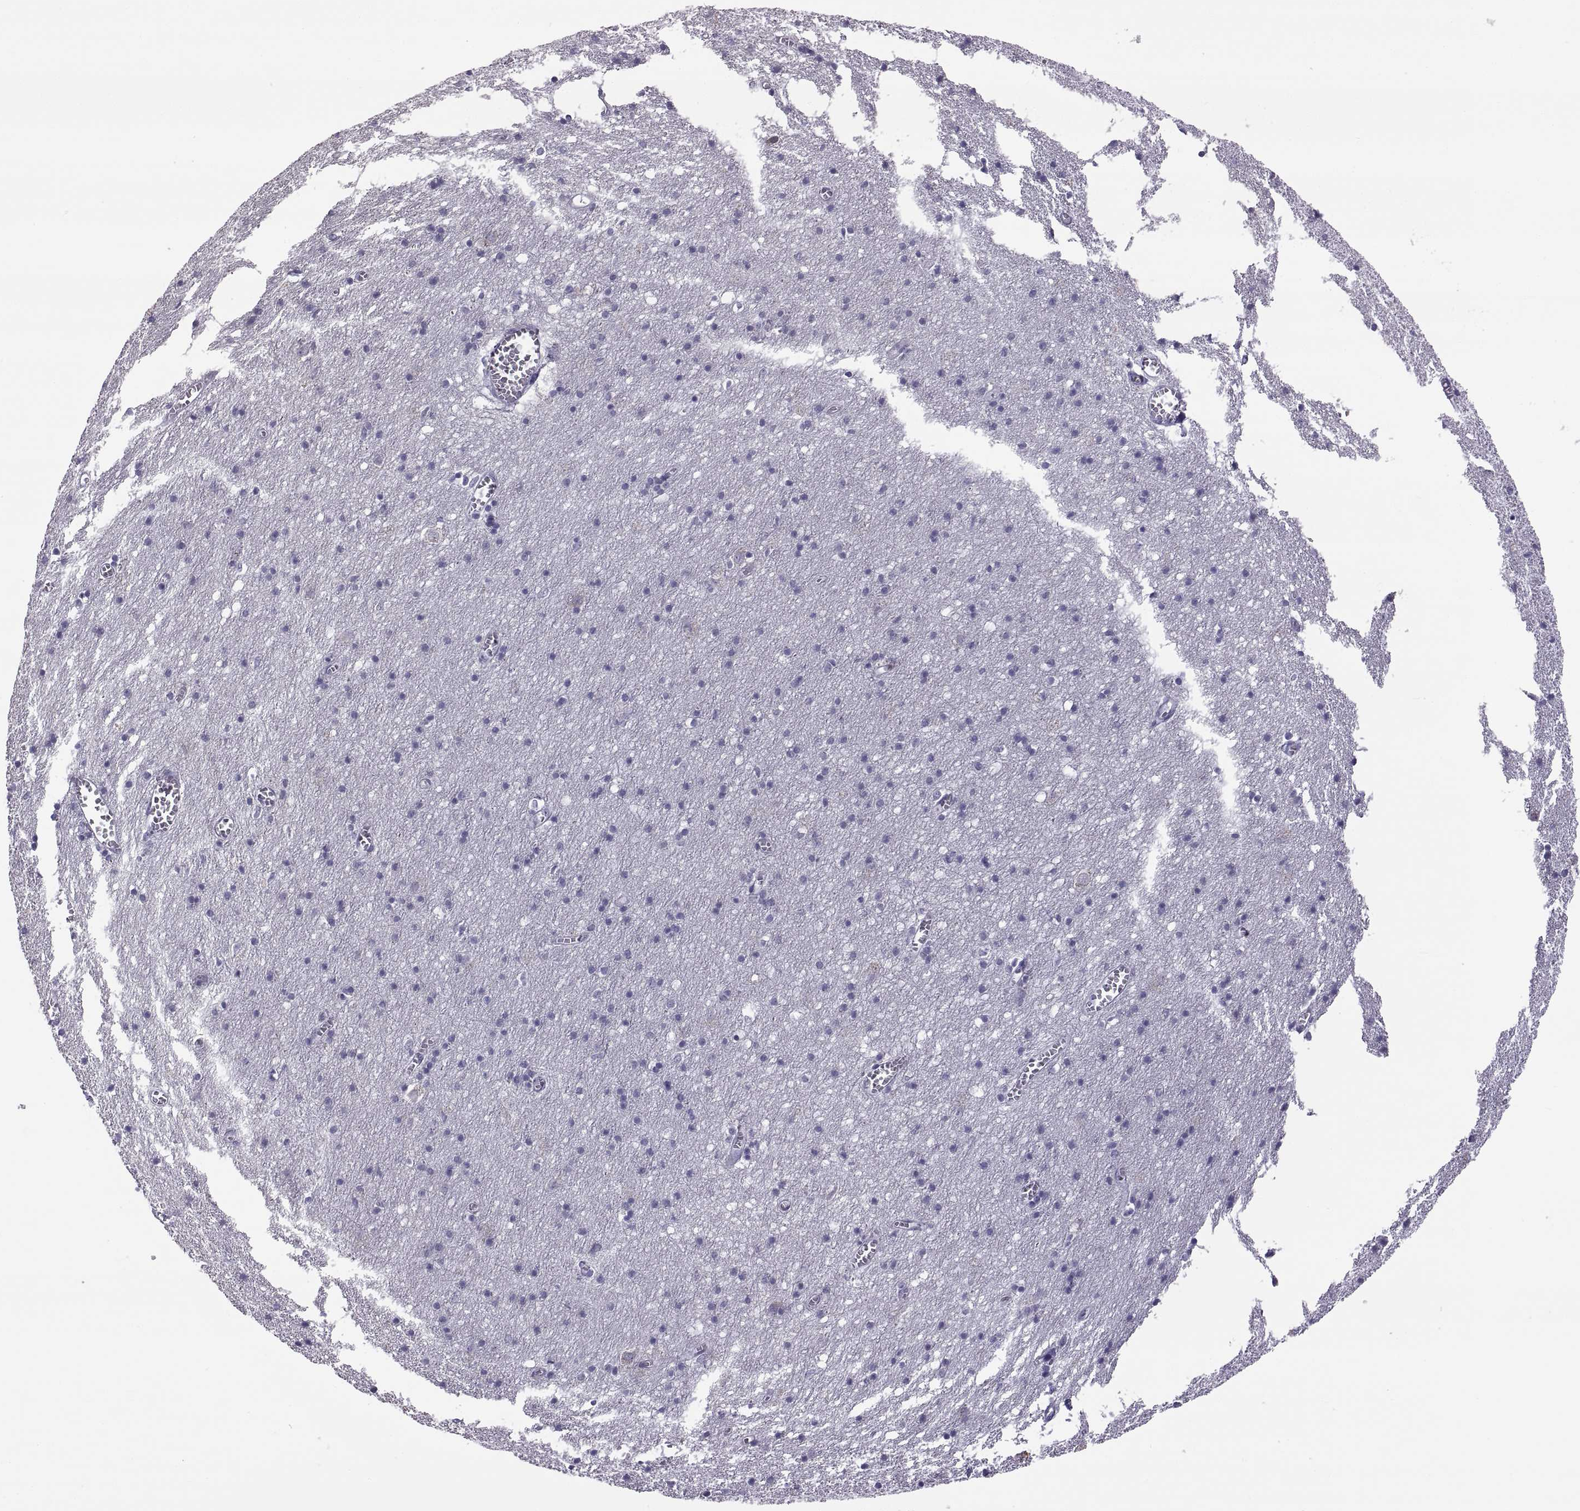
{"staining": {"intensity": "negative", "quantity": "none", "location": "none"}, "tissue": "cerebral cortex", "cell_type": "Endothelial cells", "image_type": "normal", "snomed": [{"axis": "morphology", "description": "Normal tissue, NOS"}, {"axis": "topography", "description": "Cerebral cortex"}], "caption": "Immunohistochemistry (IHC) micrograph of benign cerebral cortex stained for a protein (brown), which demonstrates no staining in endothelial cells. (Stains: DAB IHC with hematoxylin counter stain, Microscopy: brightfield microscopy at high magnification).", "gene": "RDM1", "patient": {"sex": "male", "age": 70}}